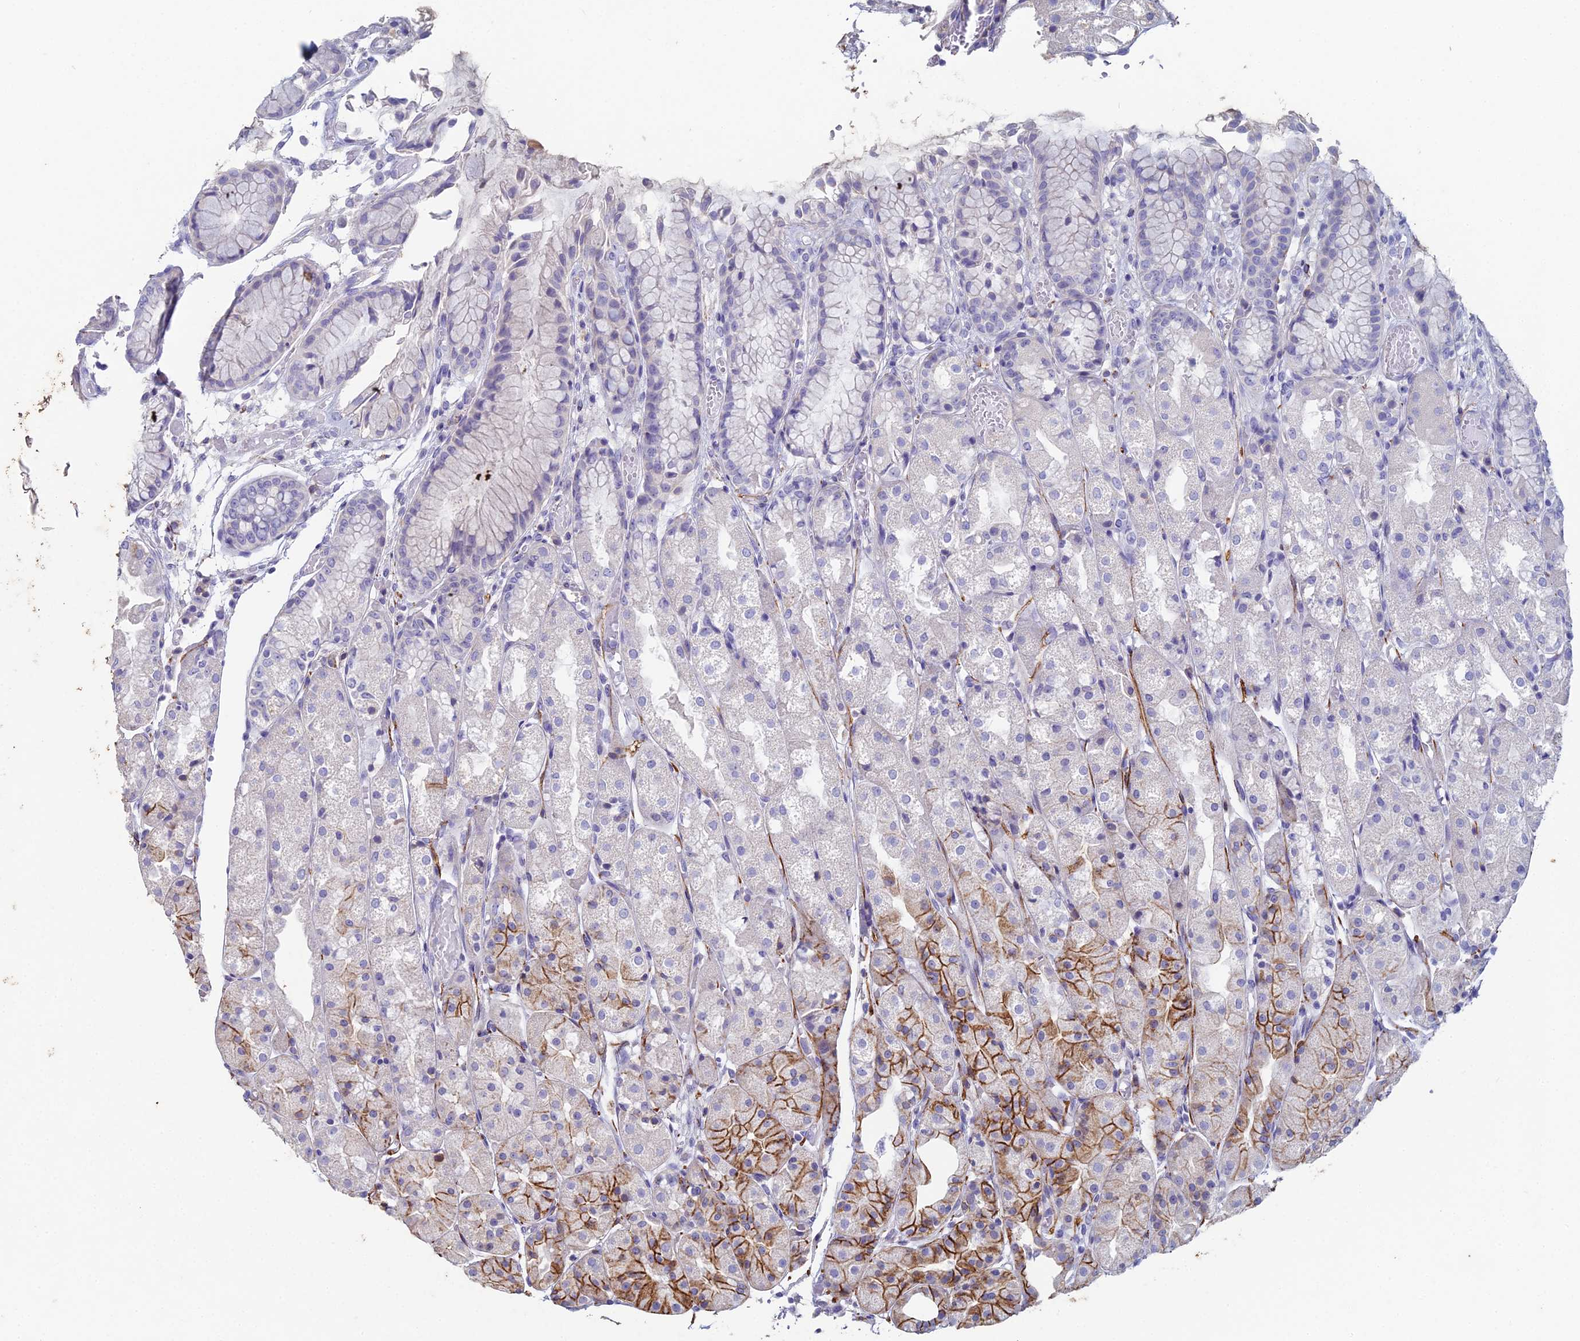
{"staining": {"intensity": "moderate", "quantity": "<25%", "location": "cytoplasmic/membranous"}, "tissue": "stomach", "cell_type": "Glandular cells", "image_type": "normal", "snomed": [{"axis": "morphology", "description": "Normal tissue, NOS"}, {"axis": "topography", "description": "Stomach, upper"}], "caption": "Immunohistochemistry micrograph of benign stomach stained for a protein (brown), which demonstrates low levels of moderate cytoplasmic/membranous staining in approximately <25% of glandular cells.", "gene": "NCAM1", "patient": {"sex": "male", "age": 72}}